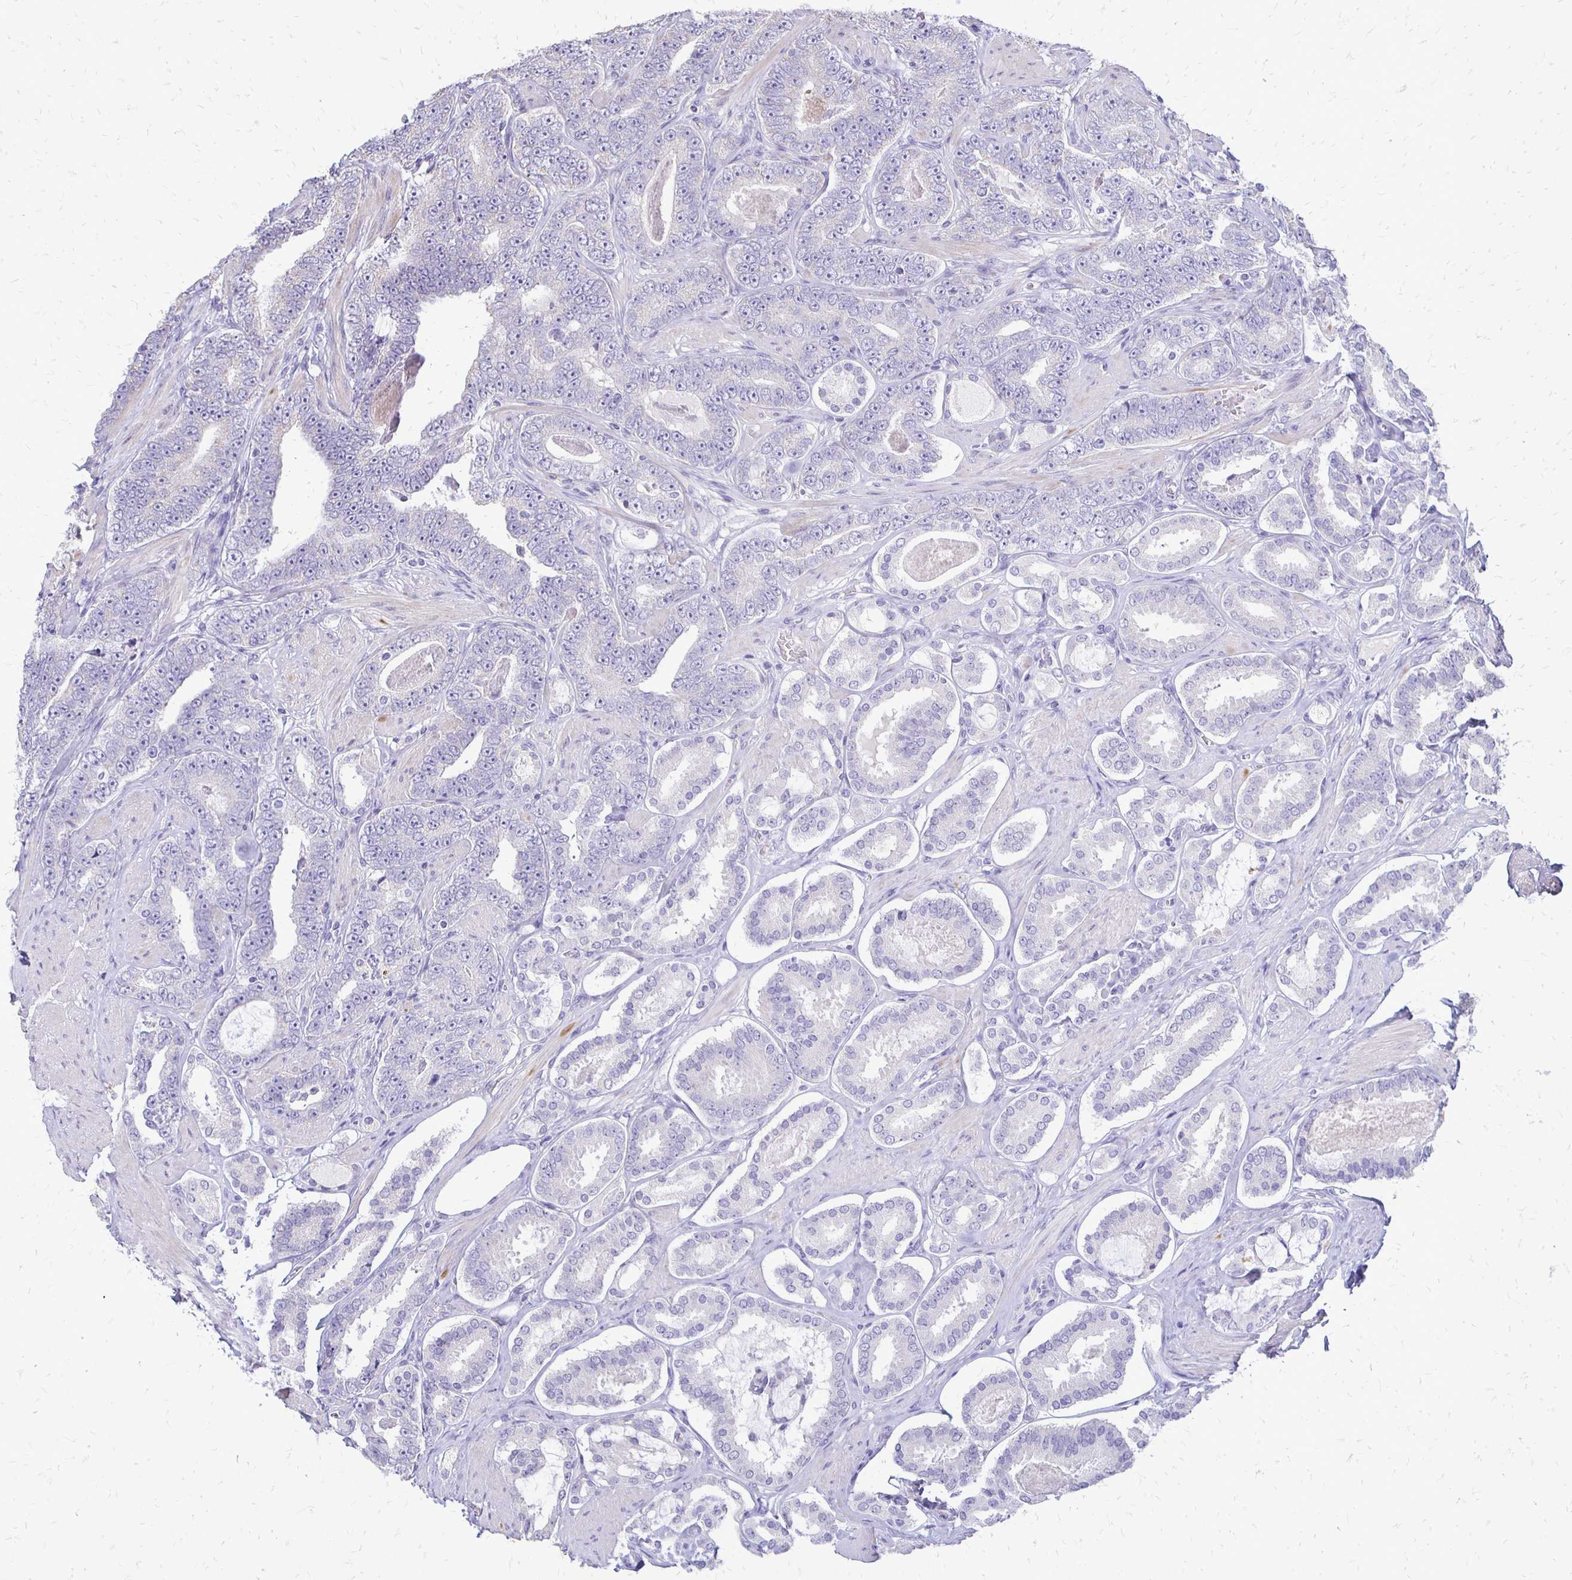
{"staining": {"intensity": "negative", "quantity": "none", "location": "none"}, "tissue": "prostate cancer", "cell_type": "Tumor cells", "image_type": "cancer", "snomed": [{"axis": "morphology", "description": "Adenocarcinoma, High grade"}, {"axis": "topography", "description": "Prostate"}], "caption": "The photomicrograph demonstrates no staining of tumor cells in prostate cancer.", "gene": "ALPG", "patient": {"sex": "male", "age": 63}}